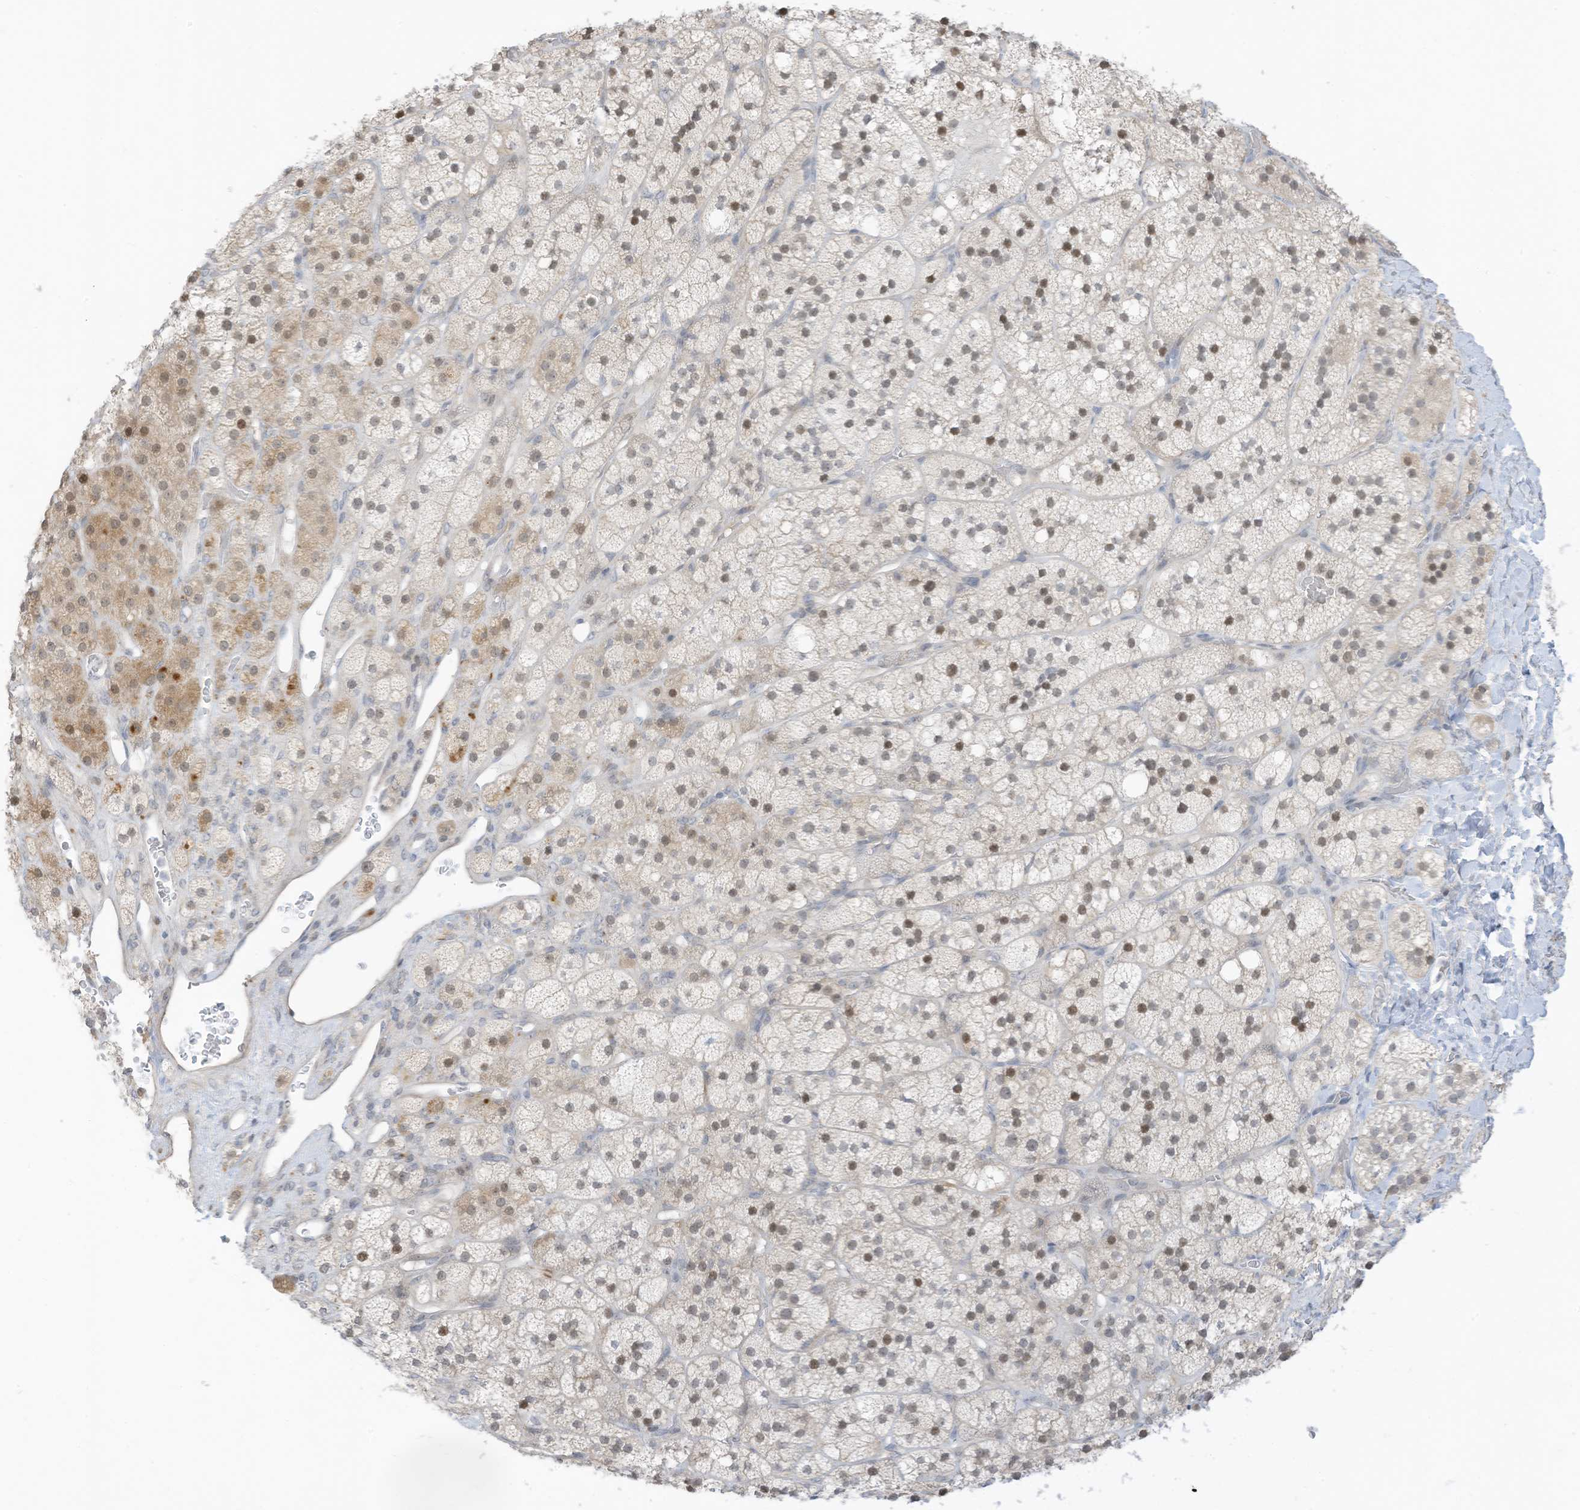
{"staining": {"intensity": "moderate", "quantity": "25%-75%", "location": "cytoplasmic/membranous,nuclear"}, "tissue": "adrenal gland", "cell_type": "Glandular cells", "image_type": "normal", "snomed": [{"axis": "morphology", "description": "Normal tissue, NOS"}, {"axis": "topography", "description": "Adrenal gland"}], "caption": "Unremarkable adrenal gland displays moderate cytoplasmic/membranous,nuclear positivity in about 25%-75% of glandular cells, visualized by immunohistochemistry.", "gene": "ASPRV1", "patient": {"sex": "male", "age": 61}}